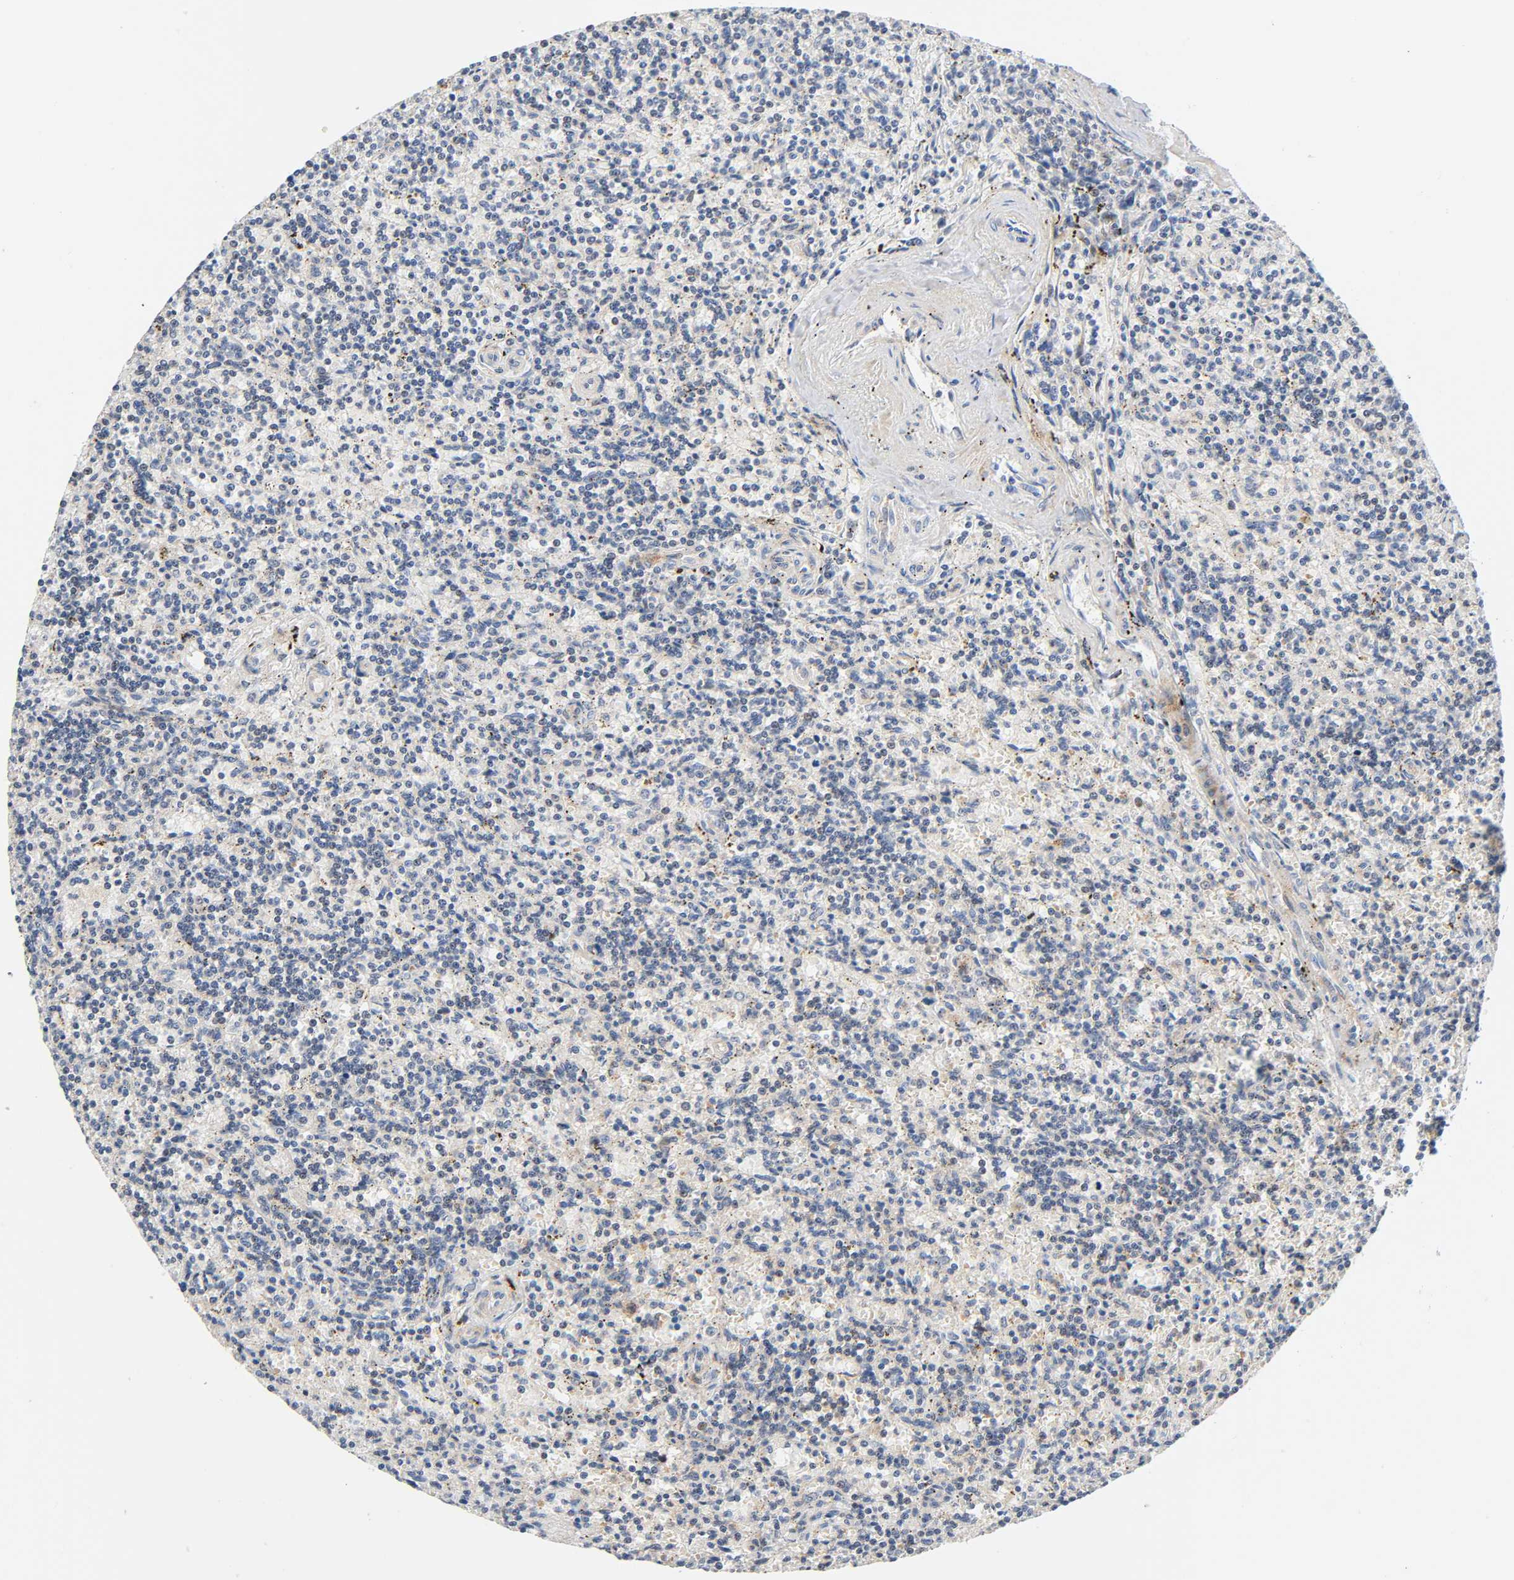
{"staining": {"intensity": "negative", "quantity": "none", "location": "none"}, "tissue": "lymphoma", "cell_type": "Tumor cells", "image_type": "cancer", "snomed": [{"axis": "morphology", "description": "Malignant lymphoma, non-Hodgkin's type, Low grade"}, {"axis": "topography", "description": "Spleen"}], "caption": "This is an immunohistochemistry (IHC) histopathology image of human lymphoma. There is no expression in tumor cells.", "gene": "CASP9", "patient": {"sex": "male", "age": 73}}